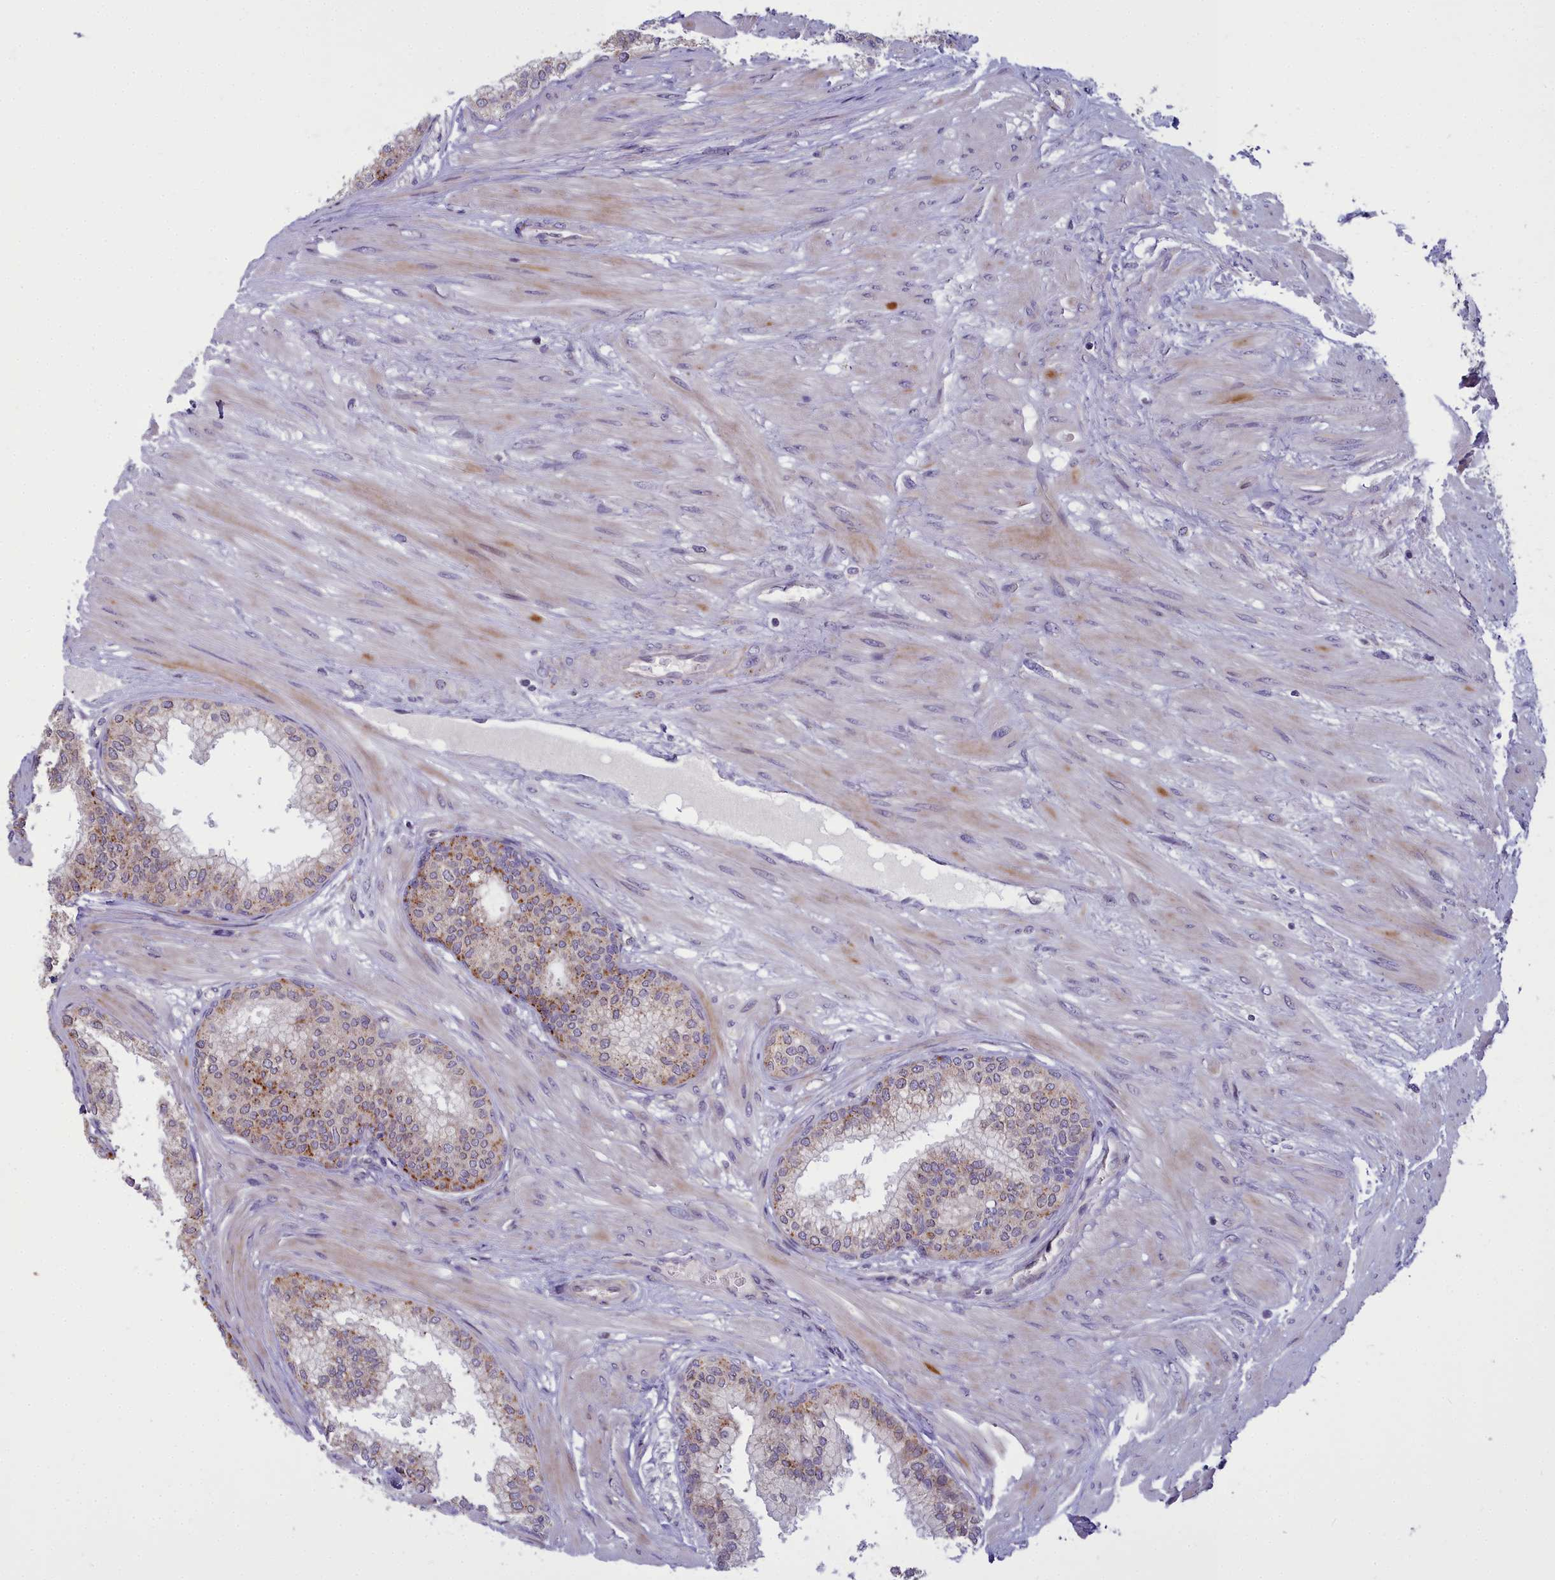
{"staining": {"intensity": "moderate", "quantity": ">75%", "location": "cytoplasmic/membranous"}, "tissue": "prostate", "cell_type": "Glandular cells", "image_type": "normal", "snomed": [{"axis": "morphology", "description": "Normal tissue, NOS"}, {"axis": "topography", "description": "Prostate"}], "caption": "Prostate was stained to show a protein in brown. There is medium levels of moderate cytoplasmic/membranous expression in about >75% of glandular cells.", "gene": "WDPCP", "patient": {"sex": "male", "age": 60}}